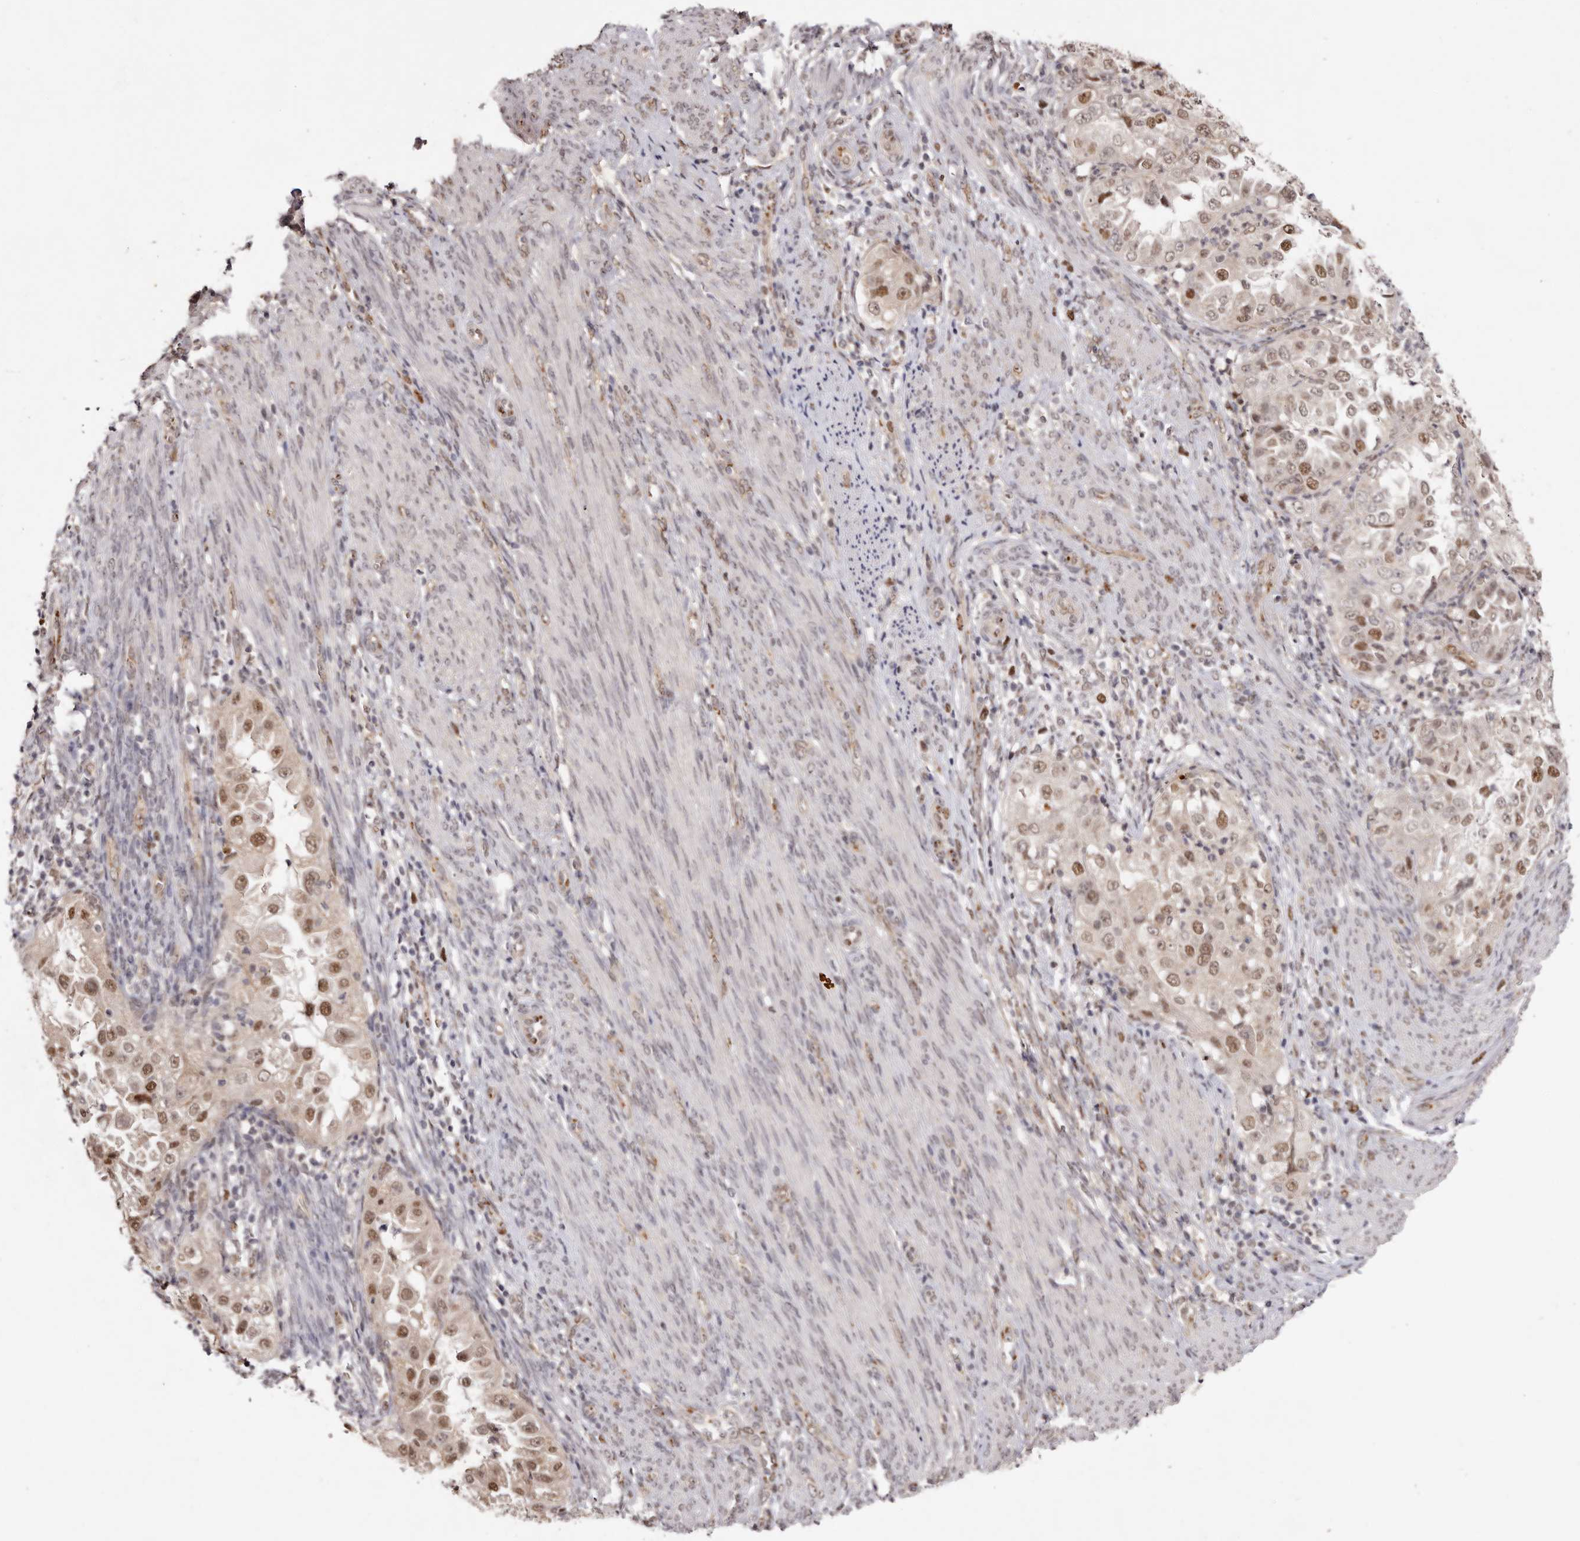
{"staining": {"intensity": "moderate", "quantity": ">75%", "location": "nuclear"}, "tissue": "endometrial cancer", "cell_type": "Tumor cells", "image_type": "cancer", "snomed": [{"axis": "morphology", "description": "Adenocarcinoma, NOS"}, {"axis": "topography", "description": "Endometrium"}], "caption": "There is medium levels of moderate nuclear positivity in tumor cells of endometrial cancer (adenocarcinoma), as demonstrated by immunohistochemical staining (brown color).", "gene": "NOTCH1", "patient": {"sex": "female", "age": 85}}